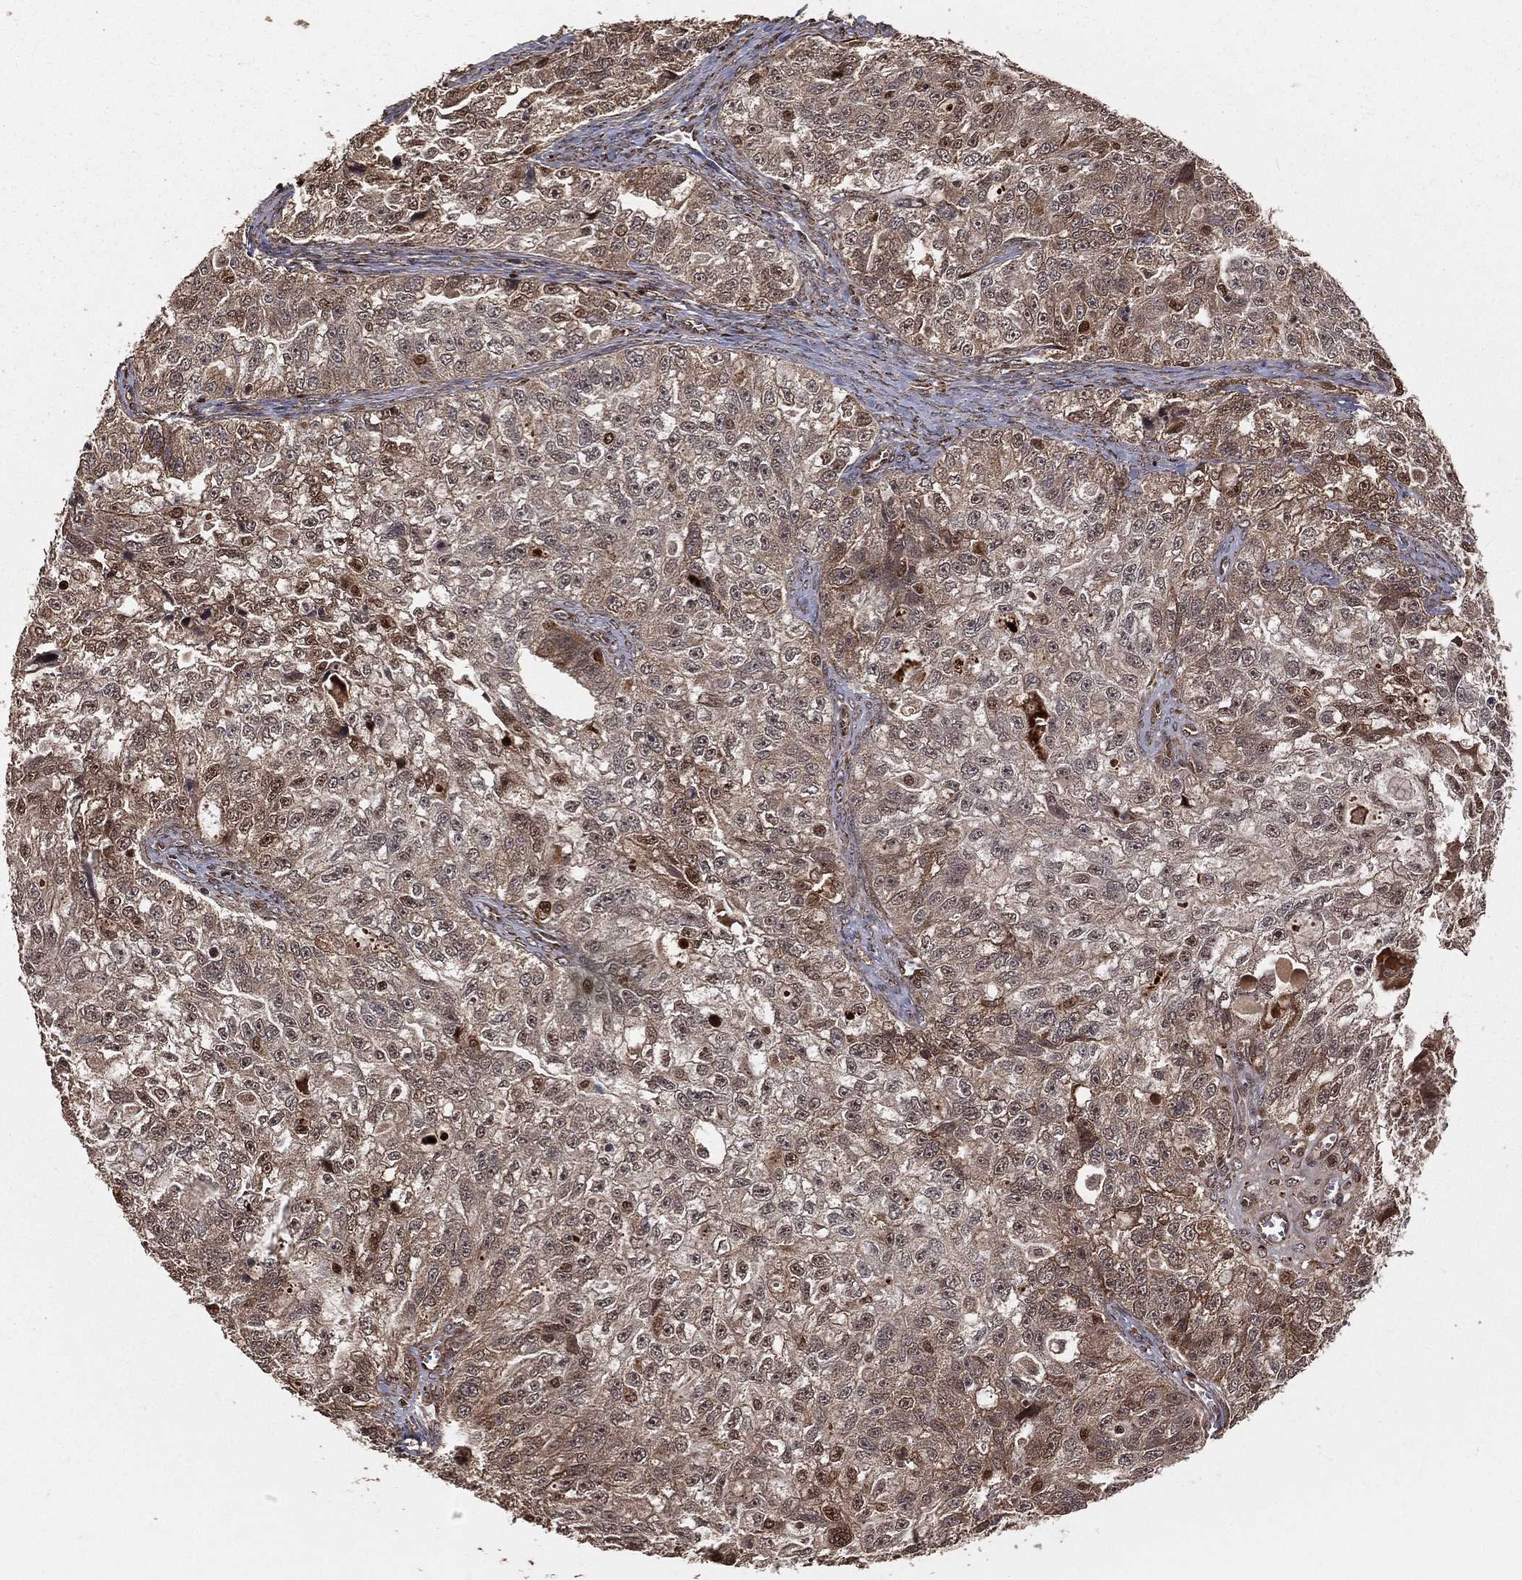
{"staining": {"intensity": "moderate", "quantity": "<25%", "location": "cytoplasmic/membranous"}, "tissue": "ovarian cancer", "cell_type": "Tumor cells", "image_type": "cancer", "snomed": [{"axis": "morphology", "description": "Cystadenocarcinoma, serous, NOS"}, {"axis": "topography", "description": "Ovary"}], "caption": "Protein analysis of ovarian cancer tissue reveals moderate cytoplasmic/membranous staining in approximately <25% of tumor cells.", "gene": "MAPK1", "patient": {"sex": "female", "age": 51}}